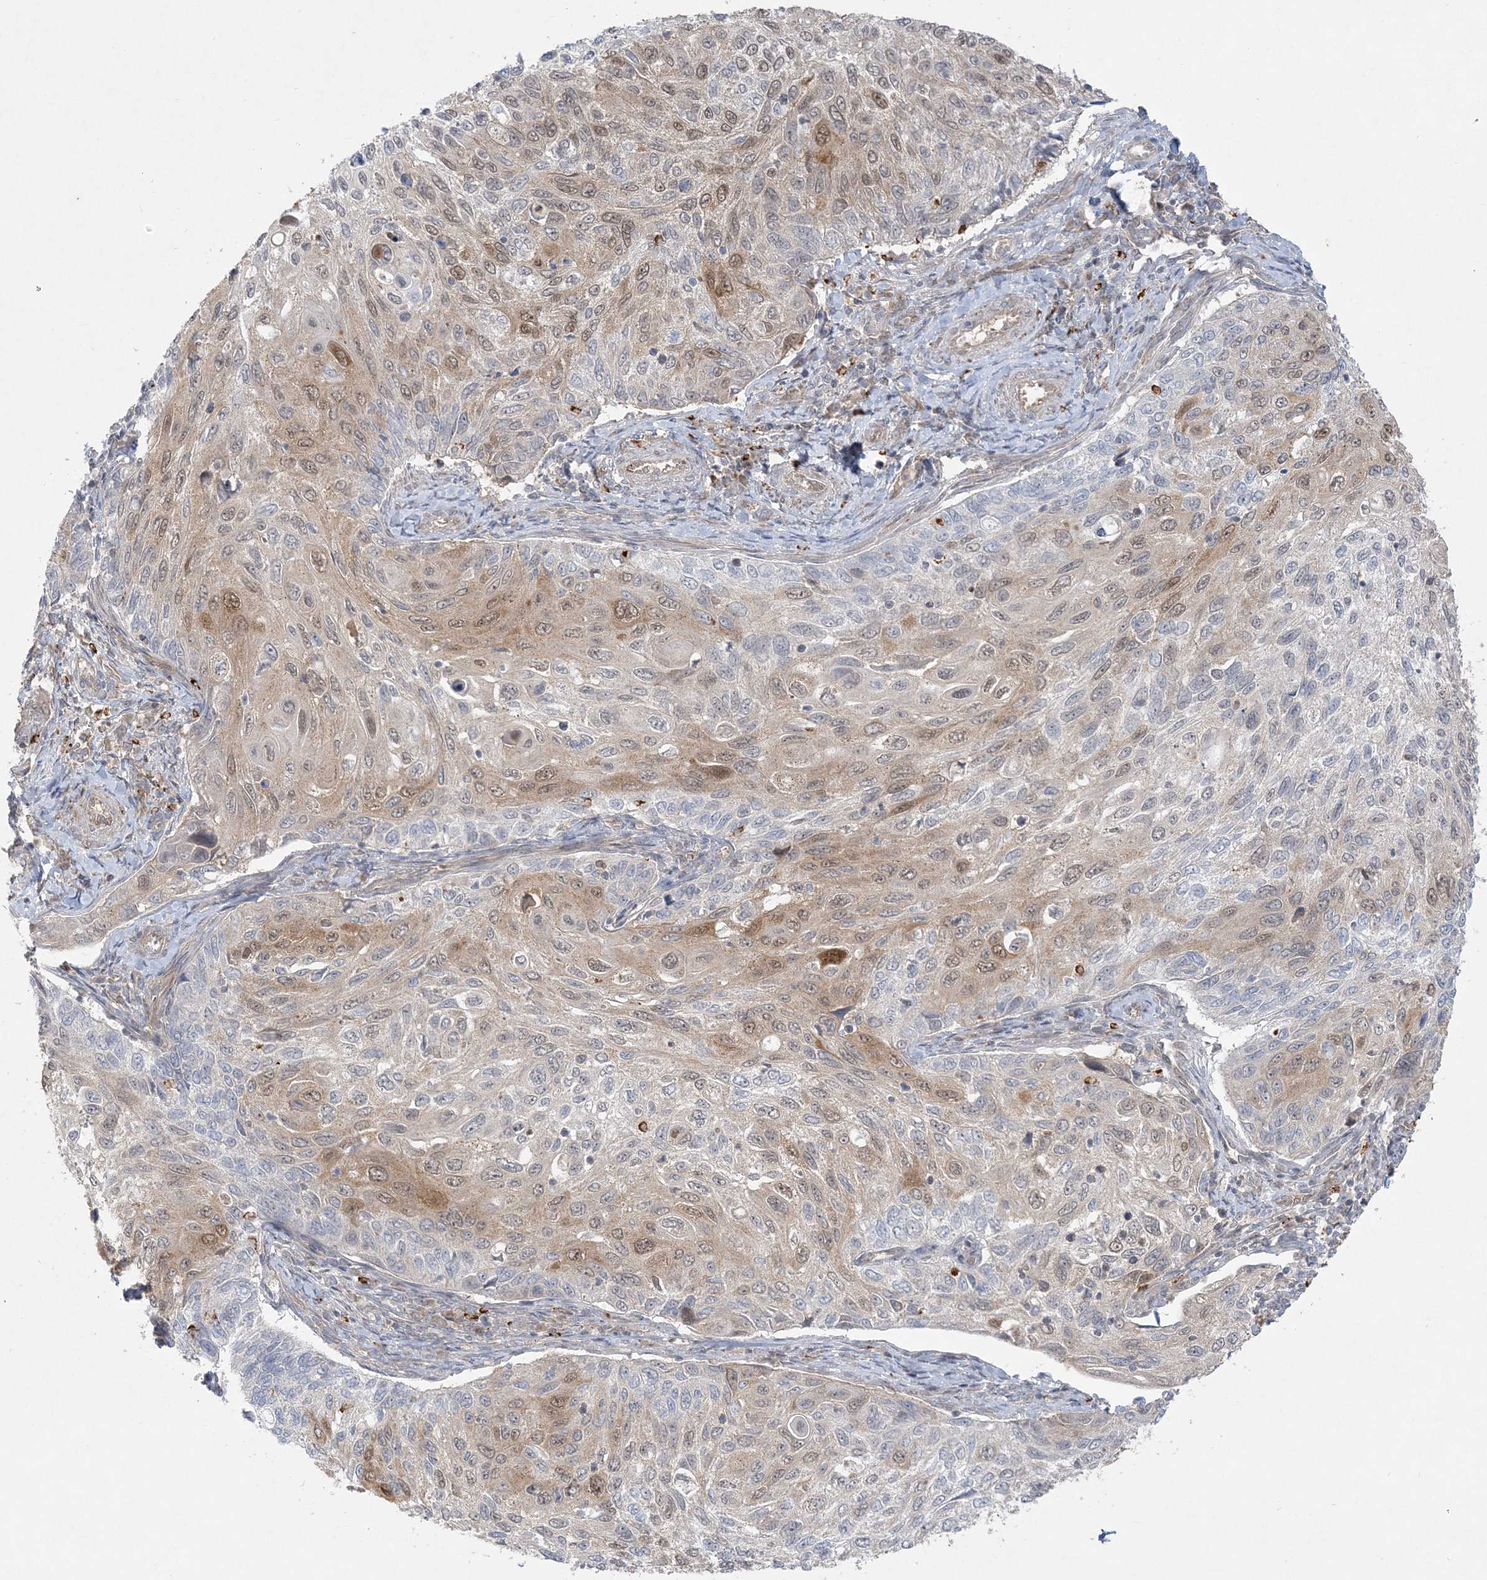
{"staining": {"intensity": "weak", "quantity": "25%-75%", "location": "cytoplasmic/membranous,nuclear"}, "tissue": "cervical cancer", "cell_type": "Tumor cells", "image_type": "cancer", "snomed": [{"axis": "morphology", "description": "Squamous cell carcinoma, NOS"}, {"axis": "topography", "description": "Cervix"}], "caption": "Squamous cell carcinoma (cervical) stained with DAB immunohistochemistry (IHC) displays low levels of weak cytoplasmic/membranous and nuclear expression in about 25%-75% of tumor cells.", "gene": "INPP1", "patient": {"sex": "female", "age": 70}}